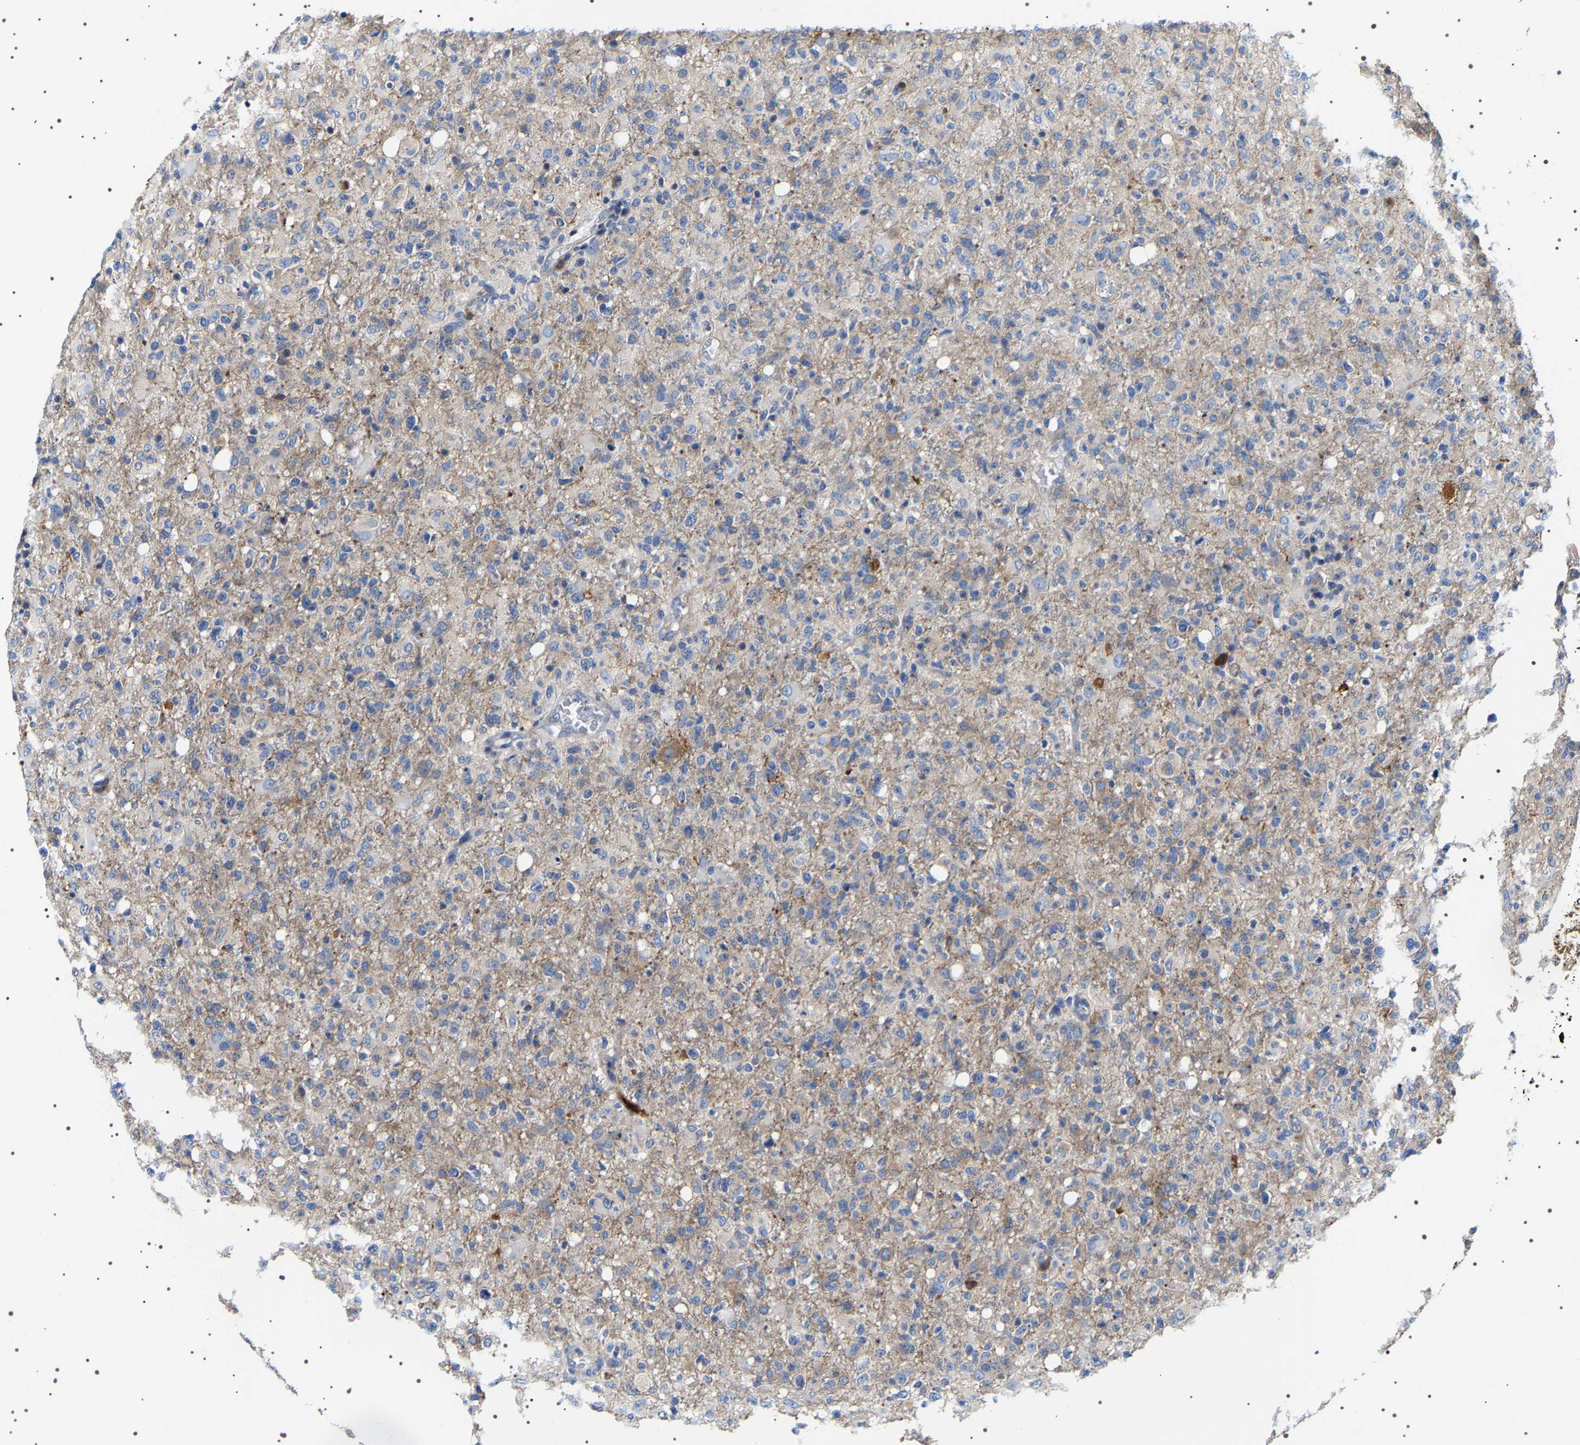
{"staining": {"intensity": "weak", "quantity": "25%-75%", "location": "cytoplasmic/membranous"}, "tissue": "glioma", "cell_type": "Tumor cells", "image_type": "cancer", "snomed": [{"axis": "morphology", "description": "Glioma, malignant, High grade"}, {"axis": "topography", "description": "Brain"}], "caption": "The immunohistochemical stain labels weak cytoplasmic/membranous positivity in tumor cells of glioma tissue.", "gene": "SQLE", "patient": {"sex": "female", "age": 57}}